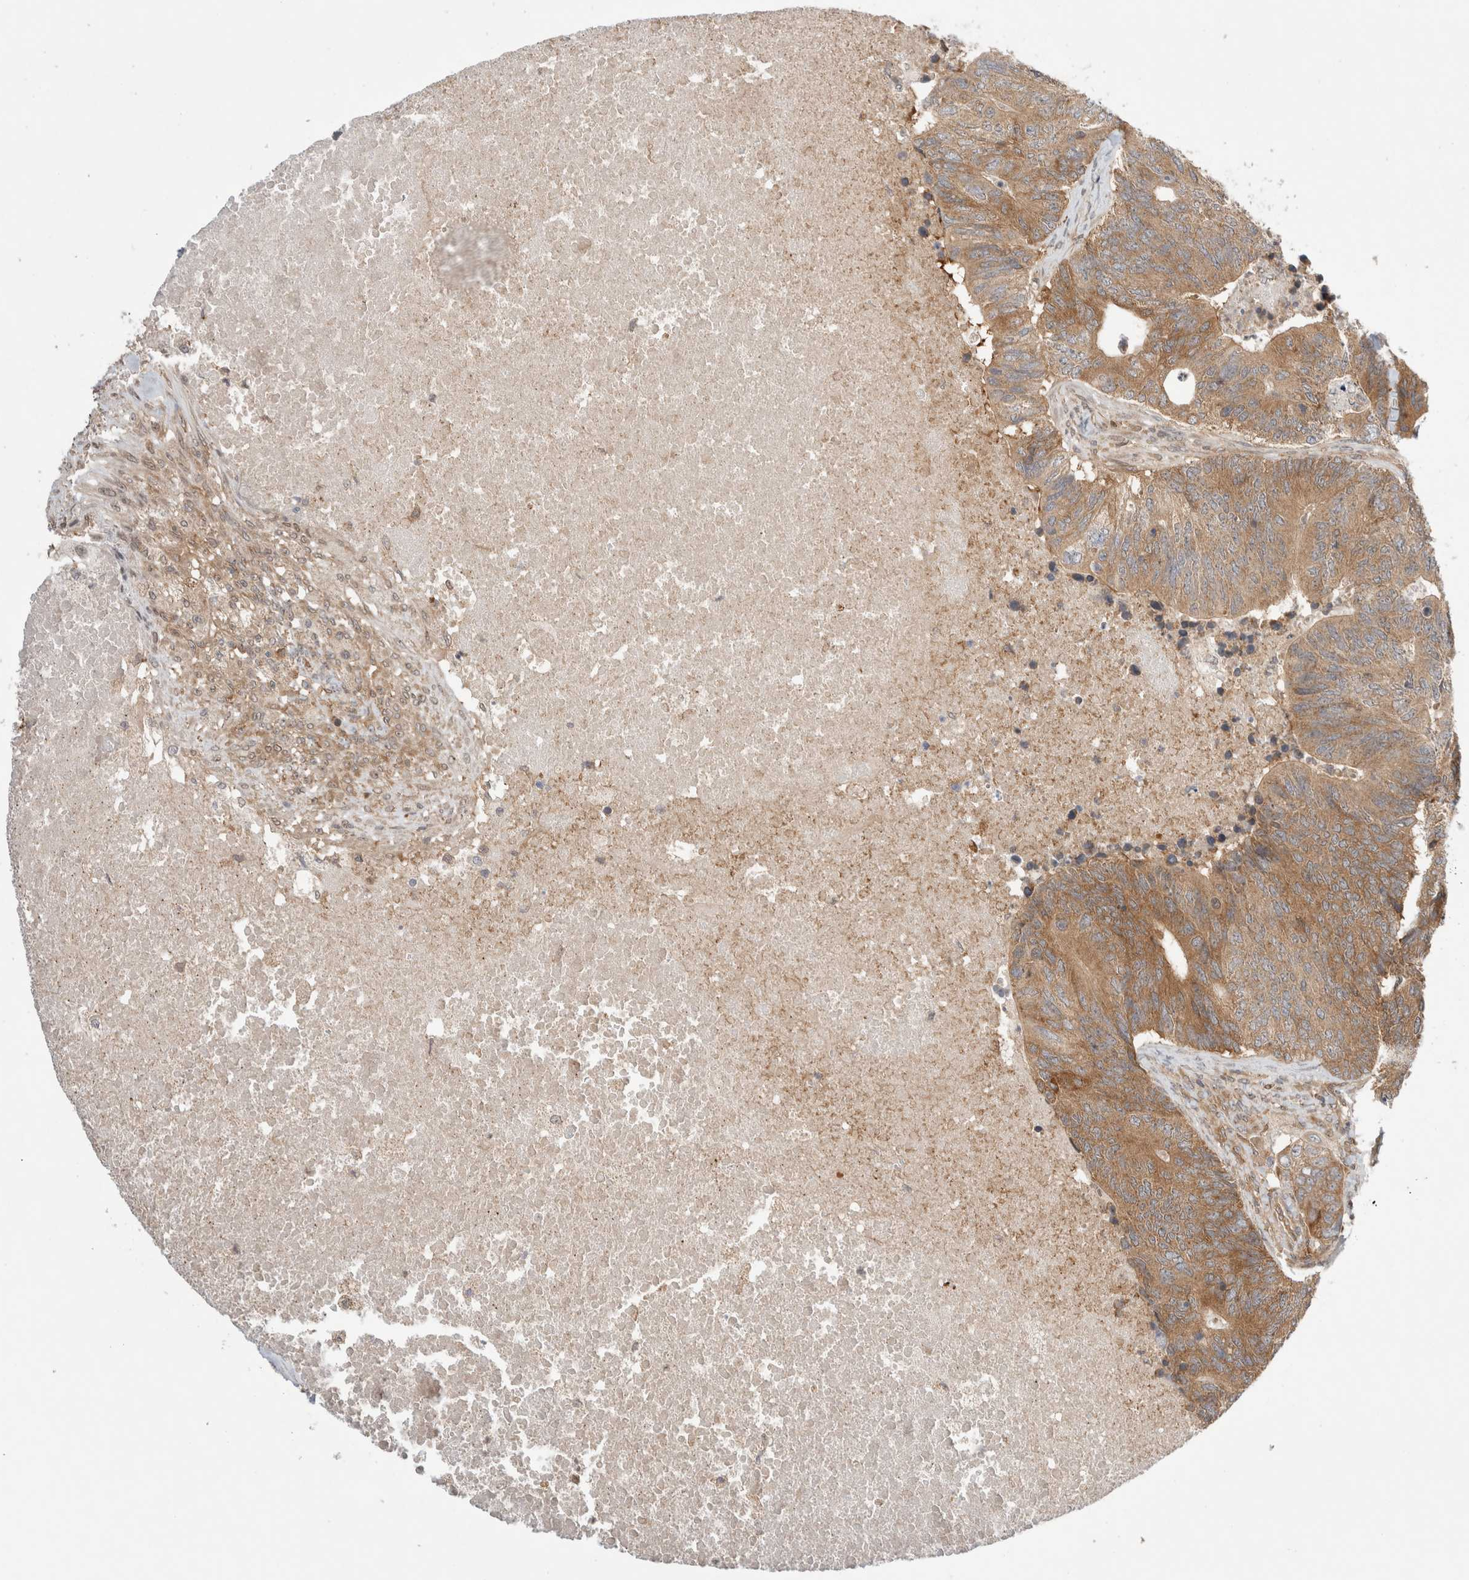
{"staining": {"intensity": "moderate", "quantity": ">75%", "location": "cytoplasmic/membranous"}, "tissue": "colorectal cancer", "cell_type": "Tumor cells", "image_type": "cancer", "snomed": [{"axis": "morphology", "description": "Adenocarcinoma, NOS"}, {"axis": "topography", "description": "Colon"}], "caption": "Human colorectal cancer stained with a brown dye displays moderate cytoplasmic/membranous positive positivity in about >75% of tumor cells.", "gene": "NFKB1", "patient": {"sex": "female", "age": 67}}